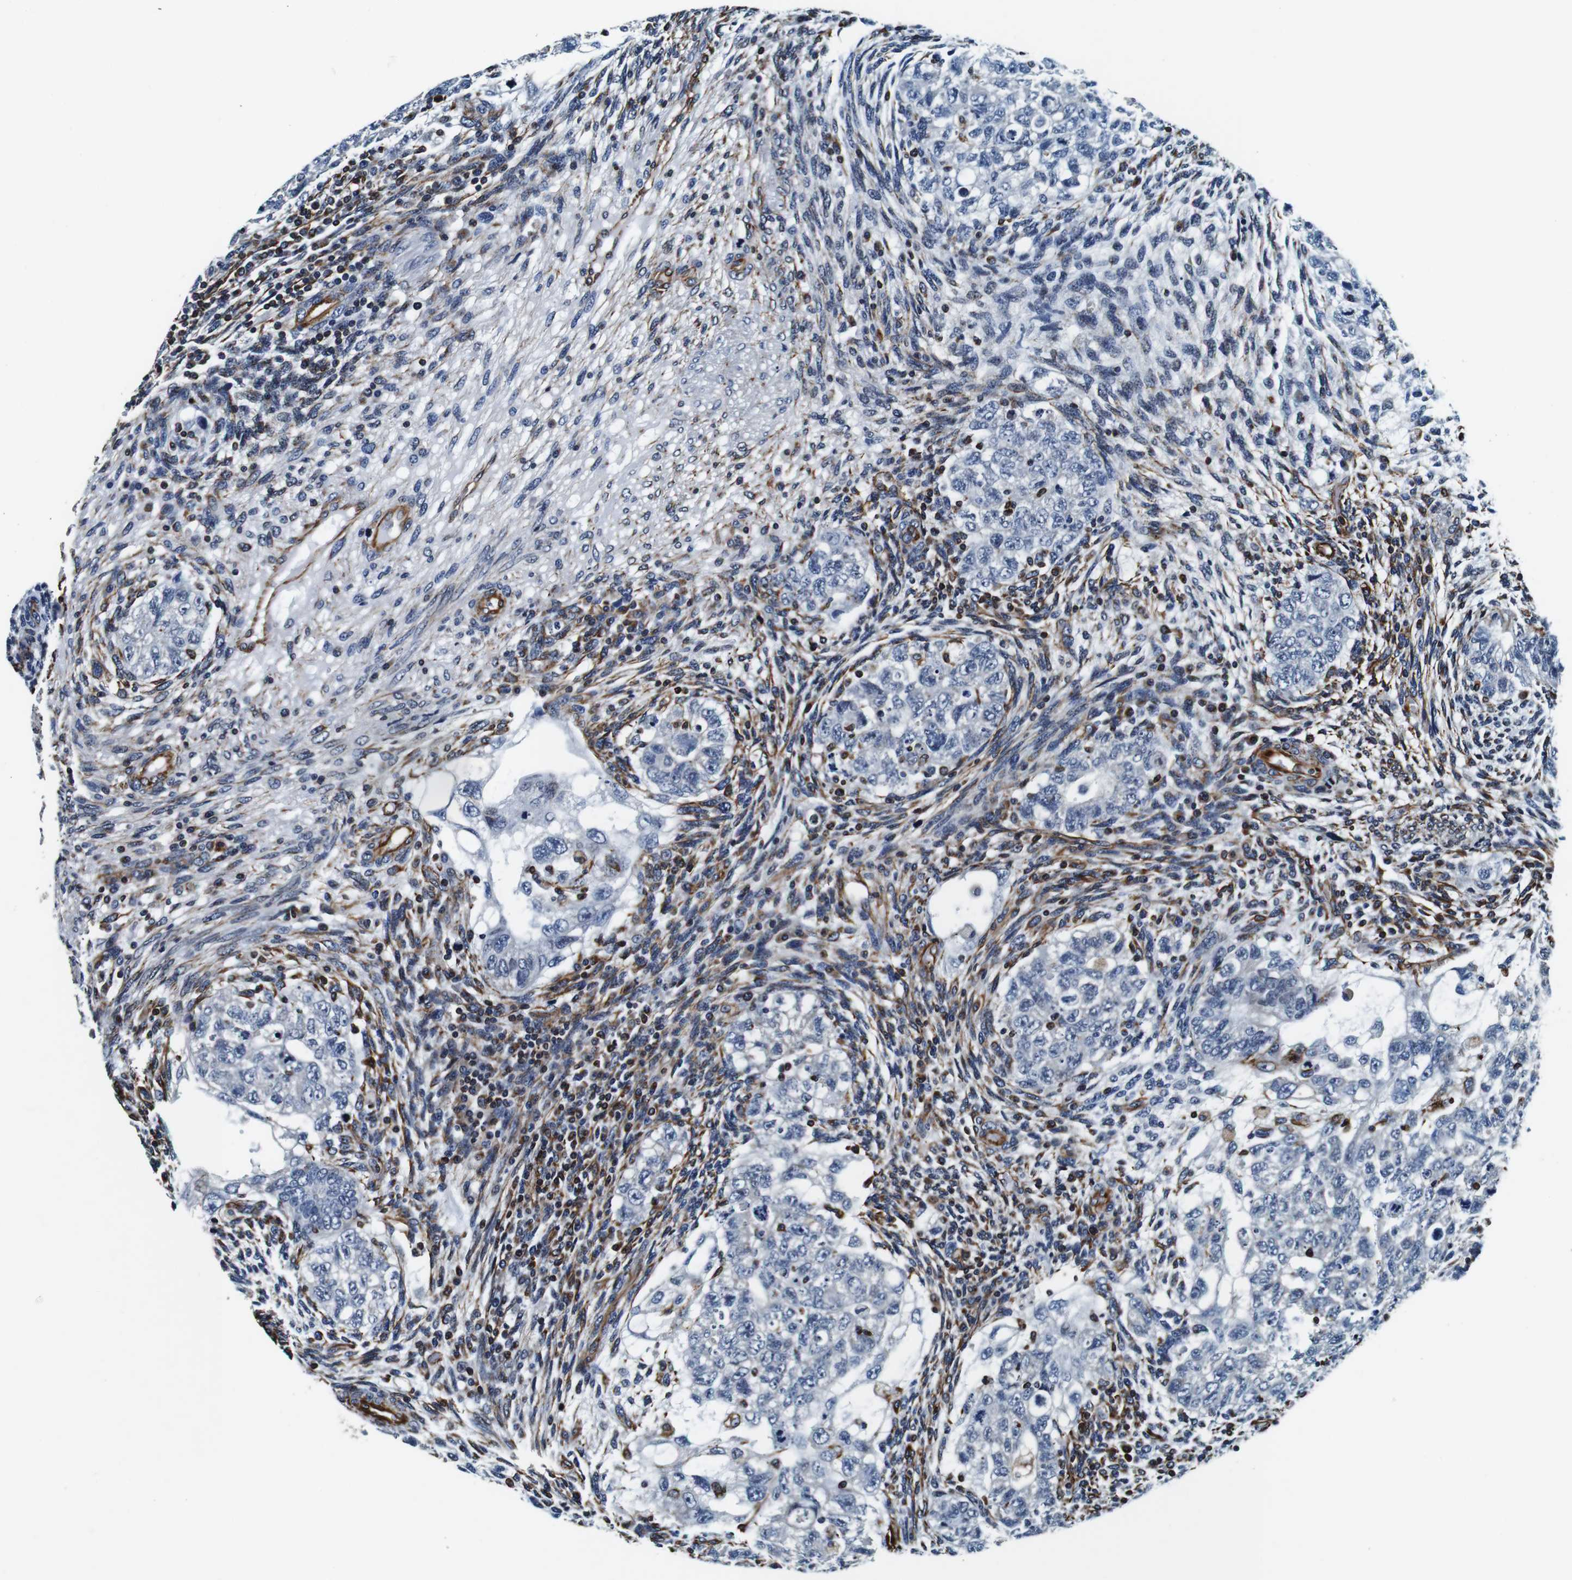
{"staining": {"intensity": "negative", "quantity": "none", "location": "none"}, "tissue": "testis cancer", "cell_type": "Tumor cells", "image_type": "cancer", "snomed": [{"axis": "morphology", "description": "Normal tissue, NOS"}, {"axis": "morphology", "description": "Carcinoma, Embryonal, NOS"}, {"axis": "topography", "description": "Testis"}], "caption": "IHC photomicrograph of neoplastic tissue: testis embryonal carcinoma stained with DAB displays no significant protein expression in tumor cells.", "gene": "GJE1", "patient": {"sex": "male", "age": 36}}